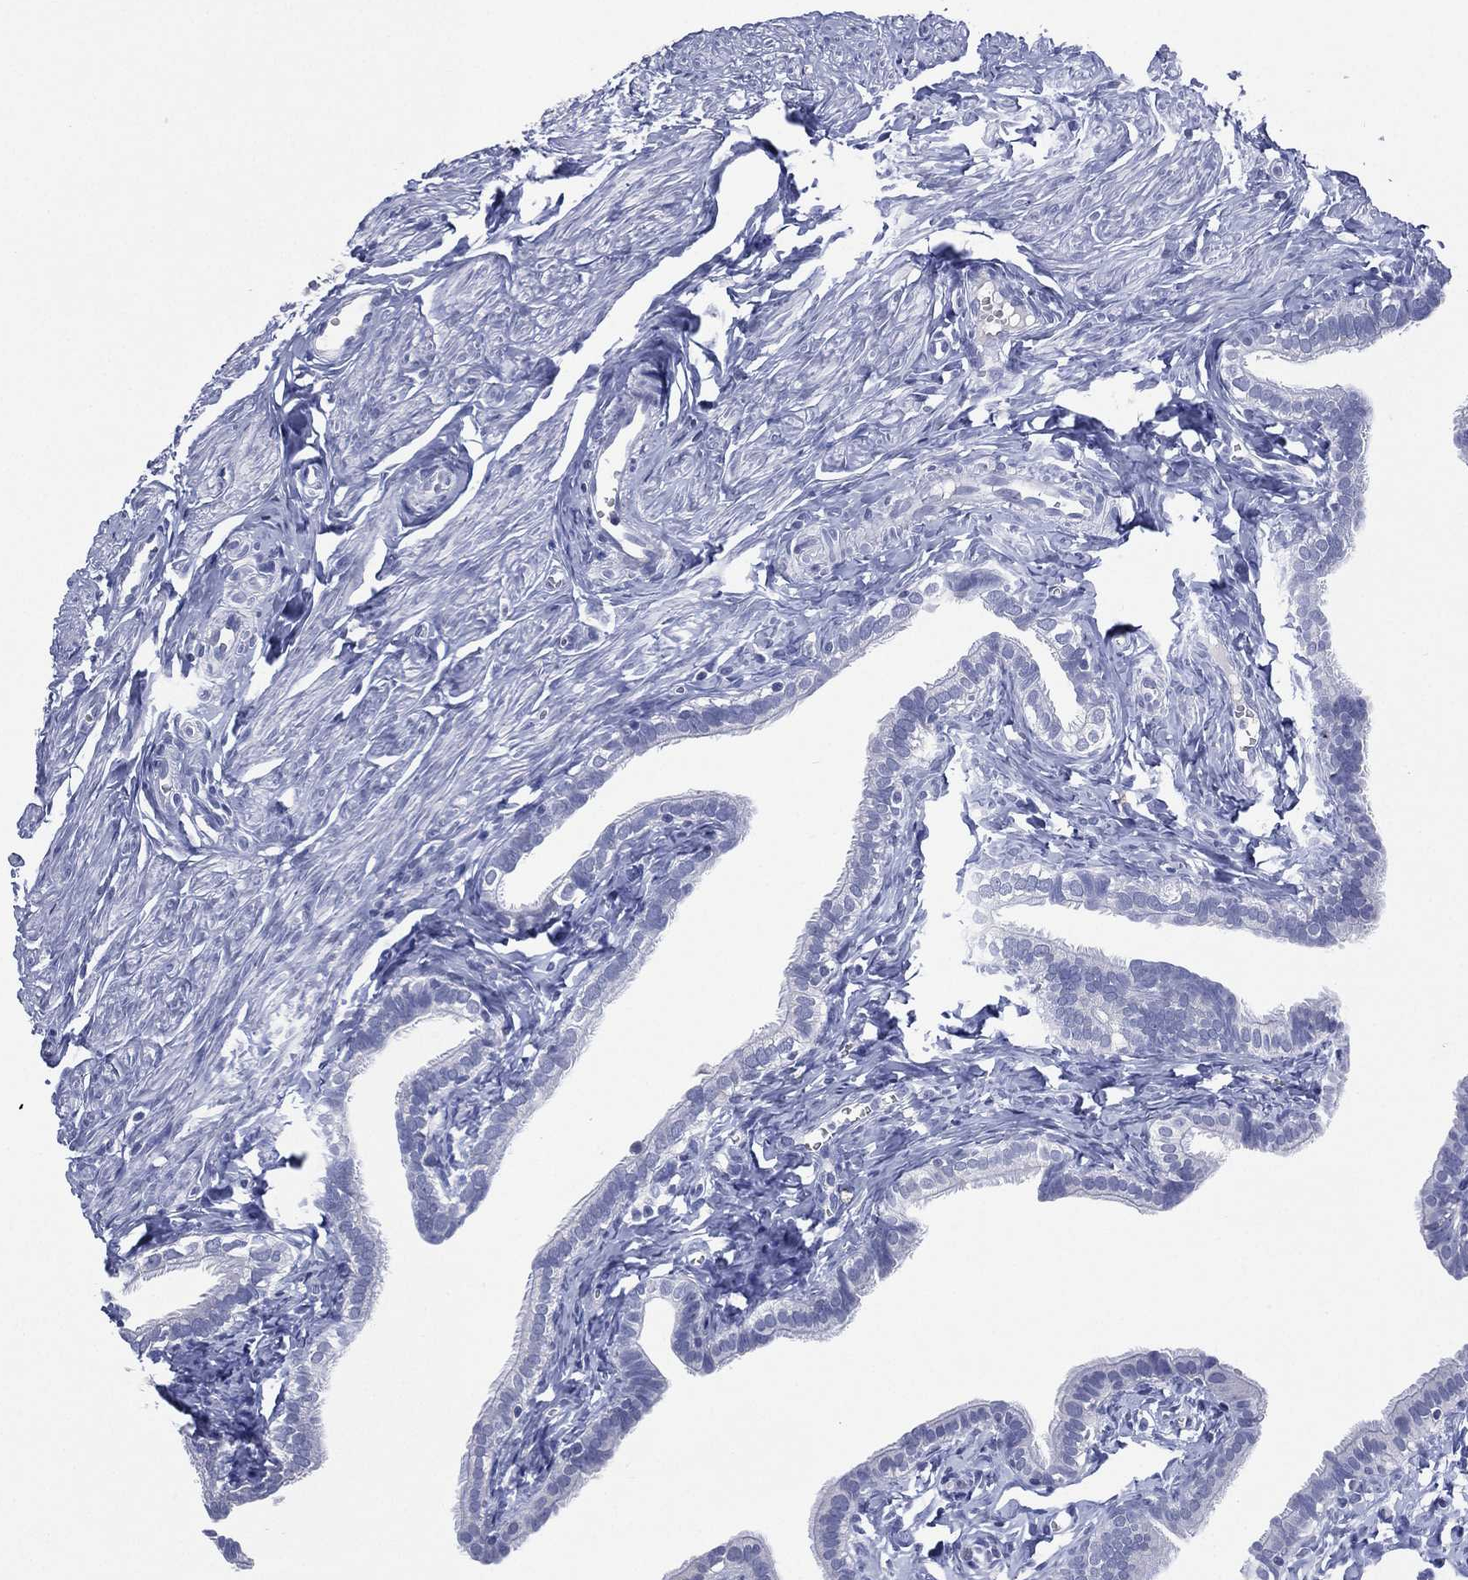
{"staining": {"intensity": "negative", "quantity": "none", "location": "none"}, "tissue": "fallopian tube", "cell_type": "Glandular cells", "image_type": "normal", "snomed": [{"axis": "morphology", "description": "Normal tissue, NOS"}, {"axis": "topography", "description": "Fallopian tube"}], "caption": "Human fallopian tube stained for a protein using immunohistochemistry exhibits no expression in glandular cells.", "gene": "KRT35", "patient": {"sex": "female", "age": 41}}